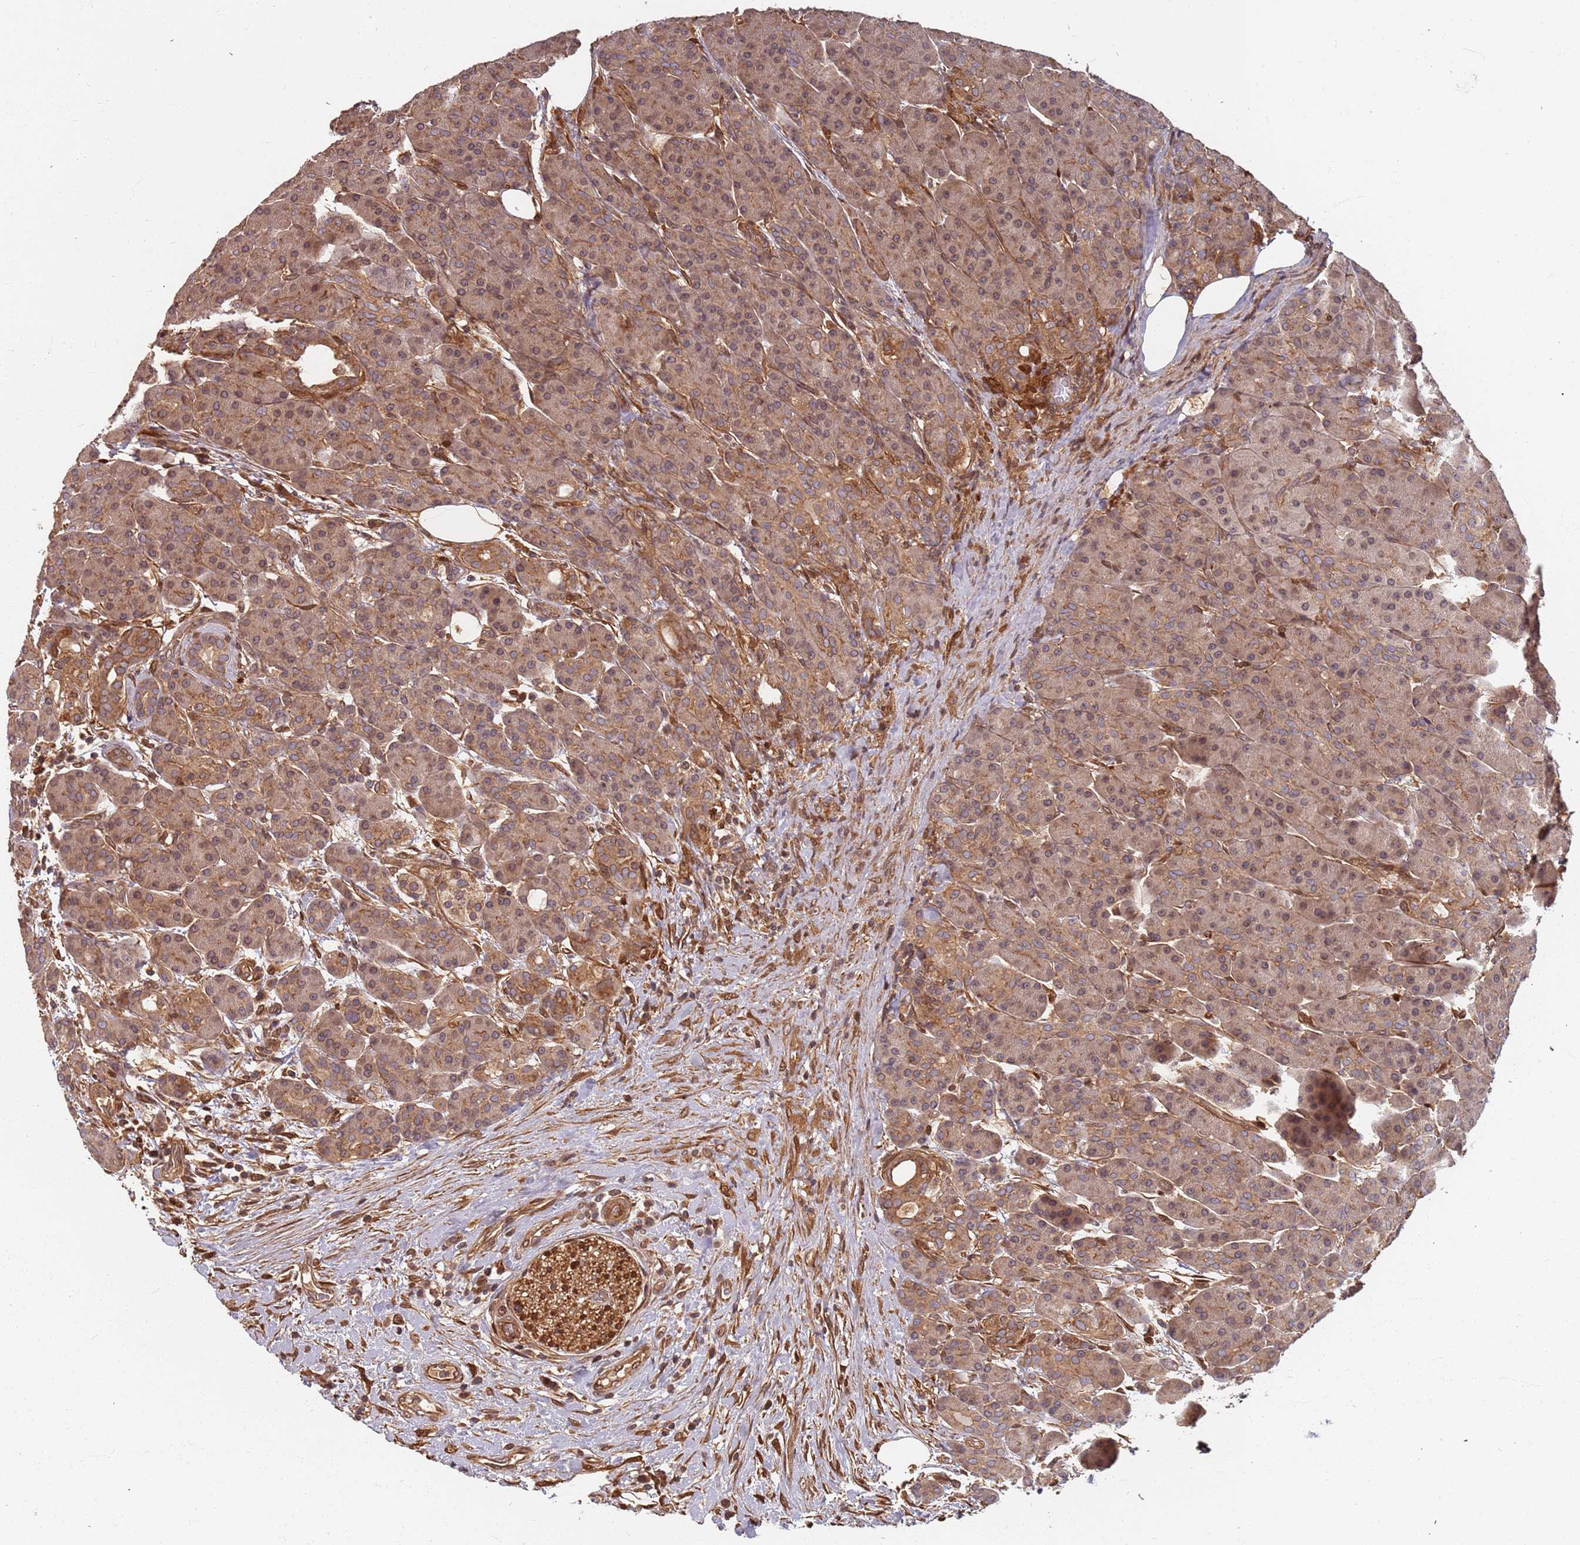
{"staining": {"intensity": "weak", "quantity": ">75%", "location": "cytoplasmic/membranous"}, "tissue": "pancreas", "cell_type": "Exocrine glandular cells", "image_type": "normal", "snomed": [{"axis": "morphology", "description": "Normal tissue, NOS"}, {"axis": "topography", "description": "Pancreas"}], "caption": "Immunohistochemistry of benign human pancreas reveals low levels of weak cytoplasmic/membranous positivity in approximately >75% of exocrine glandular cells. (DAB (3,3'-diaminobenzidine) IHC, brown staining for protein, blue staining for nuclei).", "gene": "SDCCAG8", "patient": {"sex": "male", "age": 63}}